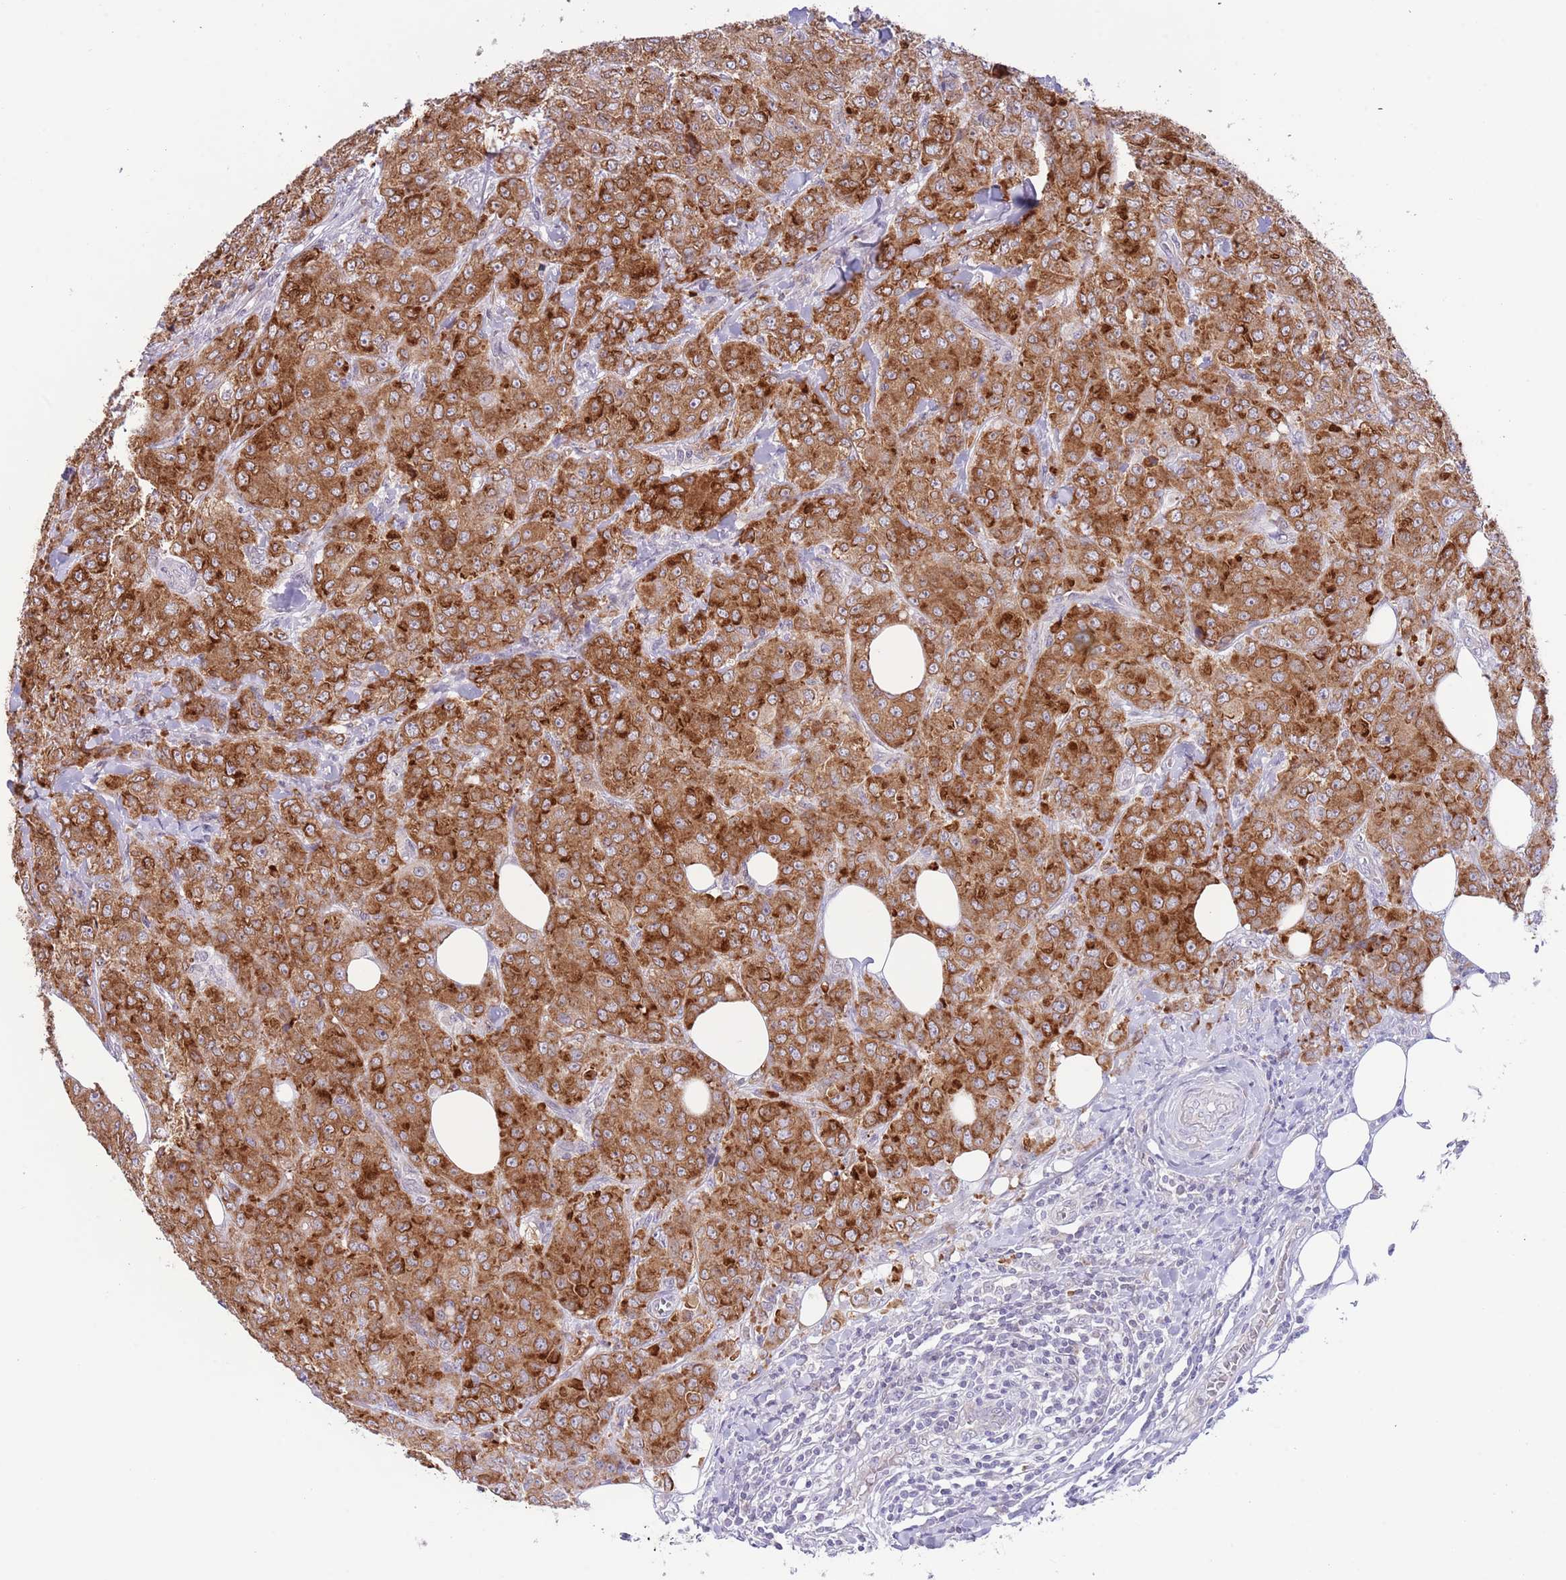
{"staining": {"intensity": "strong", "quantity": ">75%", "location": "cytoplasmic/membranous"}, "tissue": "breast cancer", "cell_type": "Tumor cells", "image_type": "cancer", "snomed": [{"axis": "morphology", "description": "Duct carcinoma"}, {"axis": "topography", "description": "Breast"}], "caption": "Strong cytoplasmic/membranous expression is present in about >75% of tumor cells in breast cancer. (Brightfield microscopy of DAB IHC at high magnification).", "gene": "EBPL", "patient": {"sex": "female", "age": 43}}